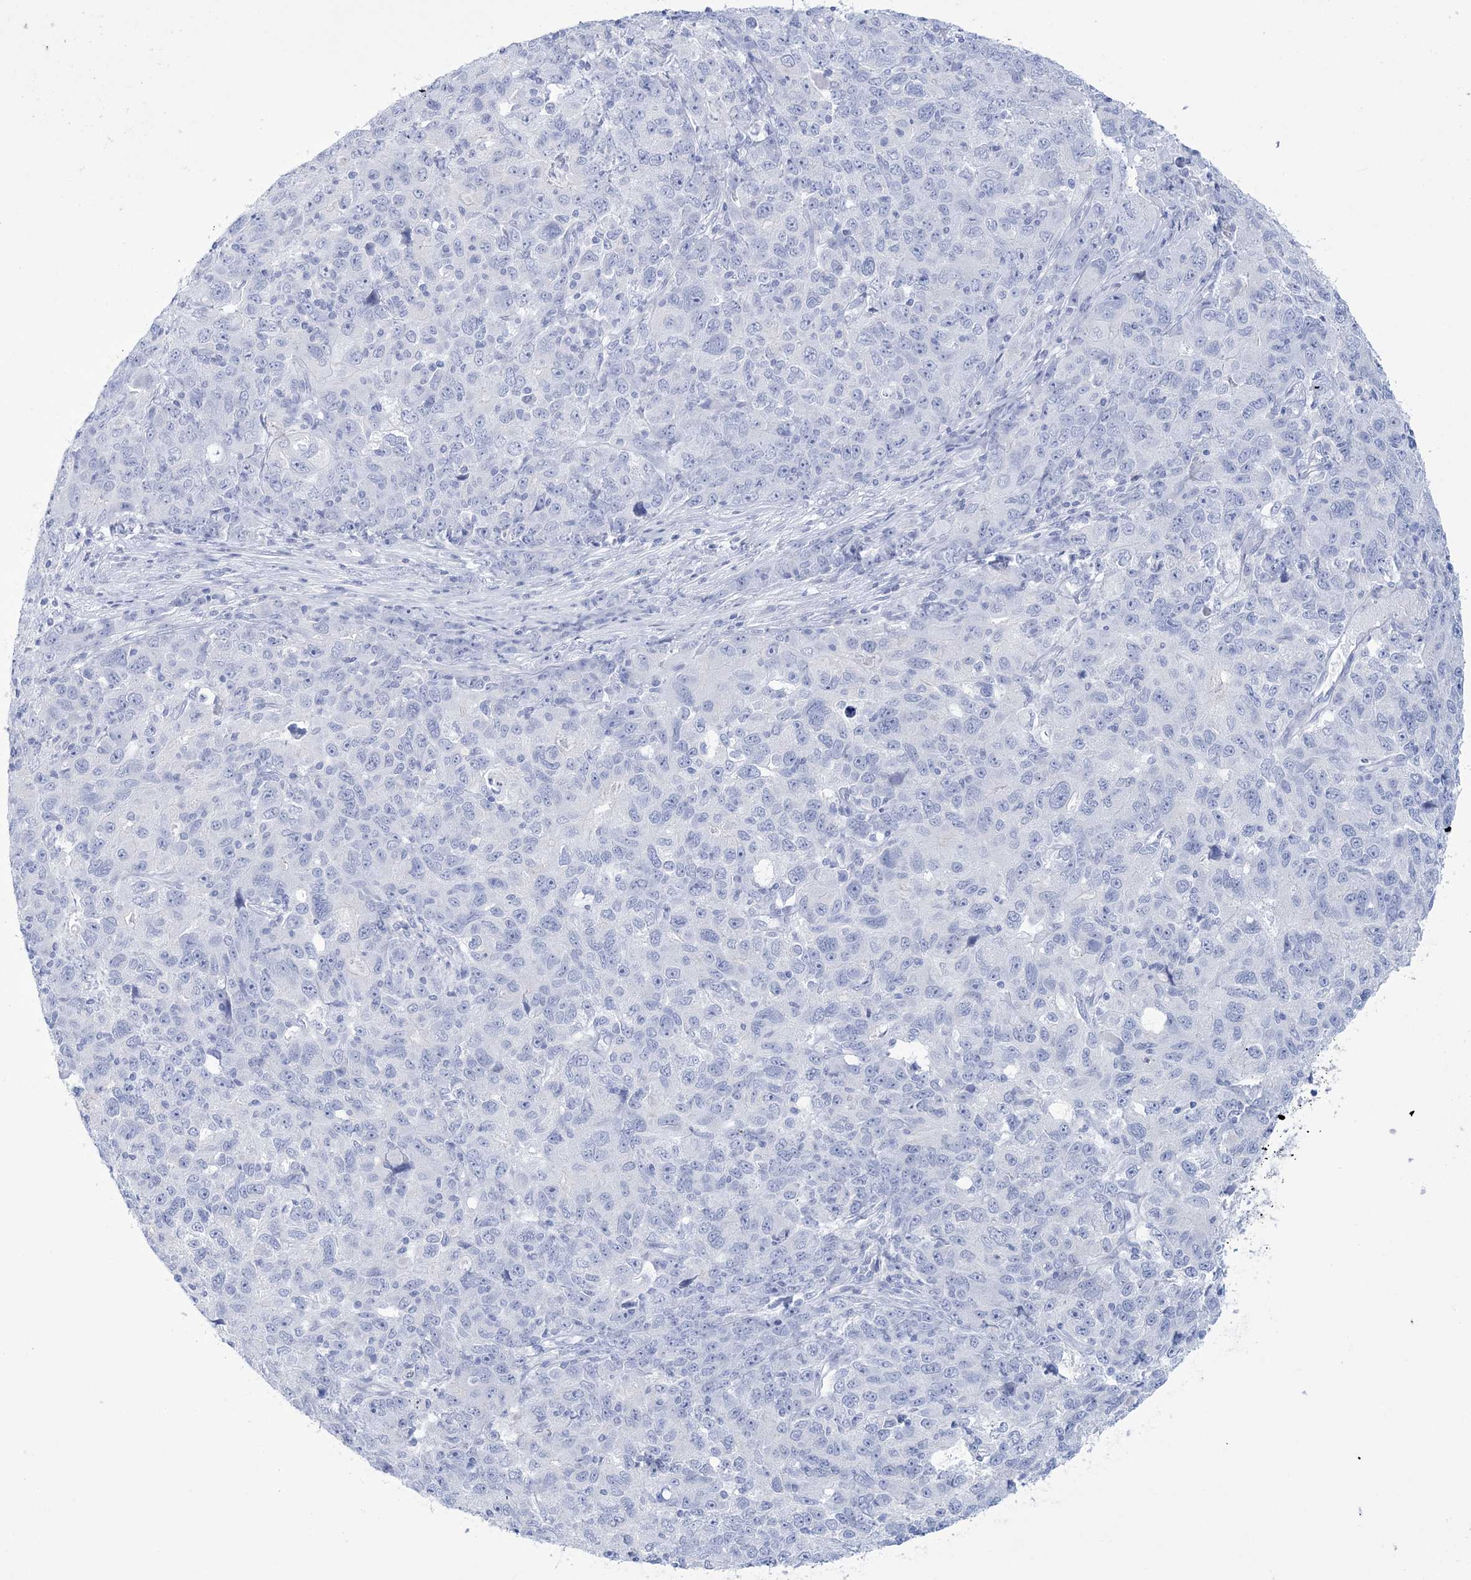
{"staining": {"intensity": "negative", "quantity": "none", "location": "none"}, "tissue": "ovarian cancer", "cell_type": "Tumor cells", "image_type": "cancer", "snomed": [{"axis": "morphology", "description": "Carcinoma, endometroid"}, {"axis": "topography", "description": "Ovary"}], "caption": "Ovarian cancer stained for a protein using IHC exhibits no positivity tumor cells.", "gene": "RBP2", "patient": {"sex": "female", "age": 42}}